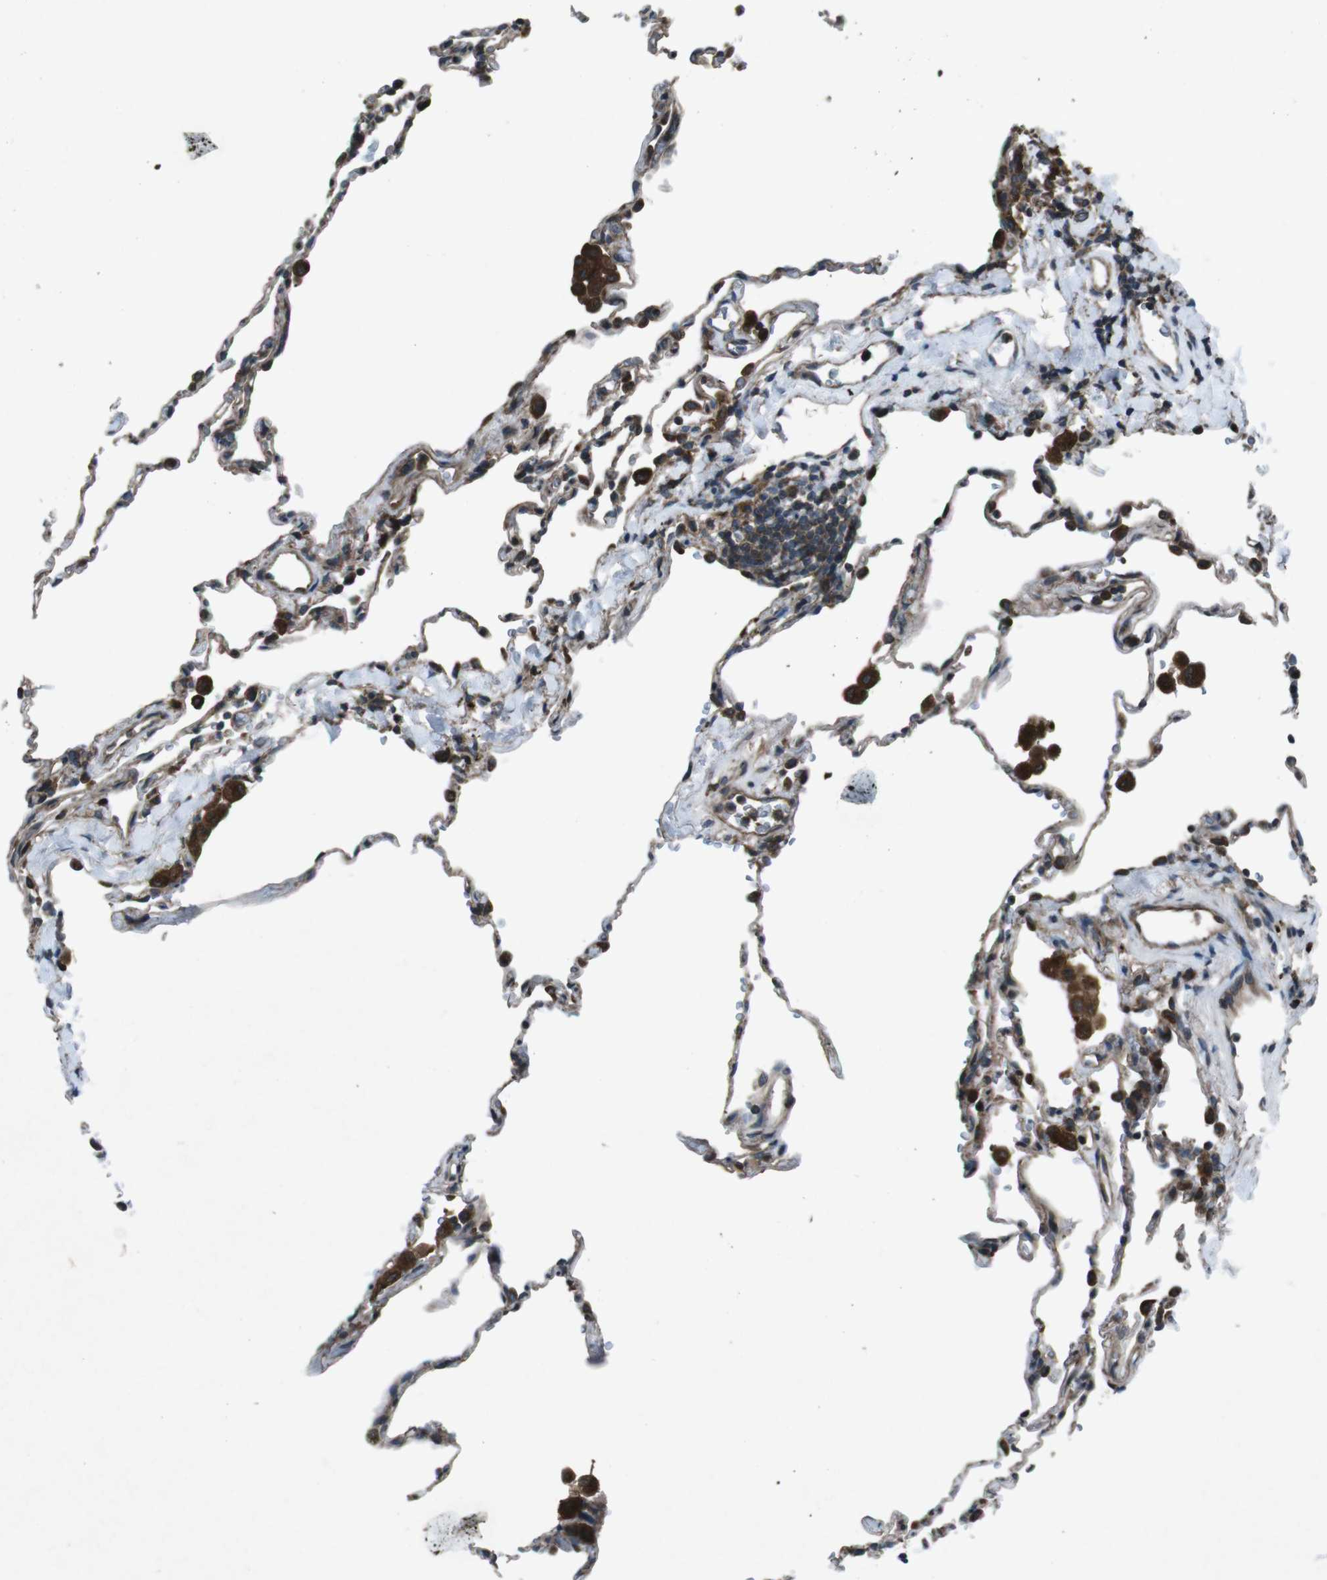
{"staining": {"intensity": "negative", "quantity": "none", "location": "none"}, "tissue": "lung", "cell_type": "Alveolar cells", "image_type": "normal", "snomed": [{"axis": "morphology", "description": "Normal tissue, NOS"}, {"axis": "topography", "description": "Lung"}], "caption": "An image of lung stained for a protein shows no brown staining in alveolar cells. The staining was performed using DAB to visualize the protein expression in brown, while the nuclei were stained in blue with hematoxylin (Magnification: 20x).", "gene": "SLC27A4", "patient": {"sex": "male", "age": 59}}